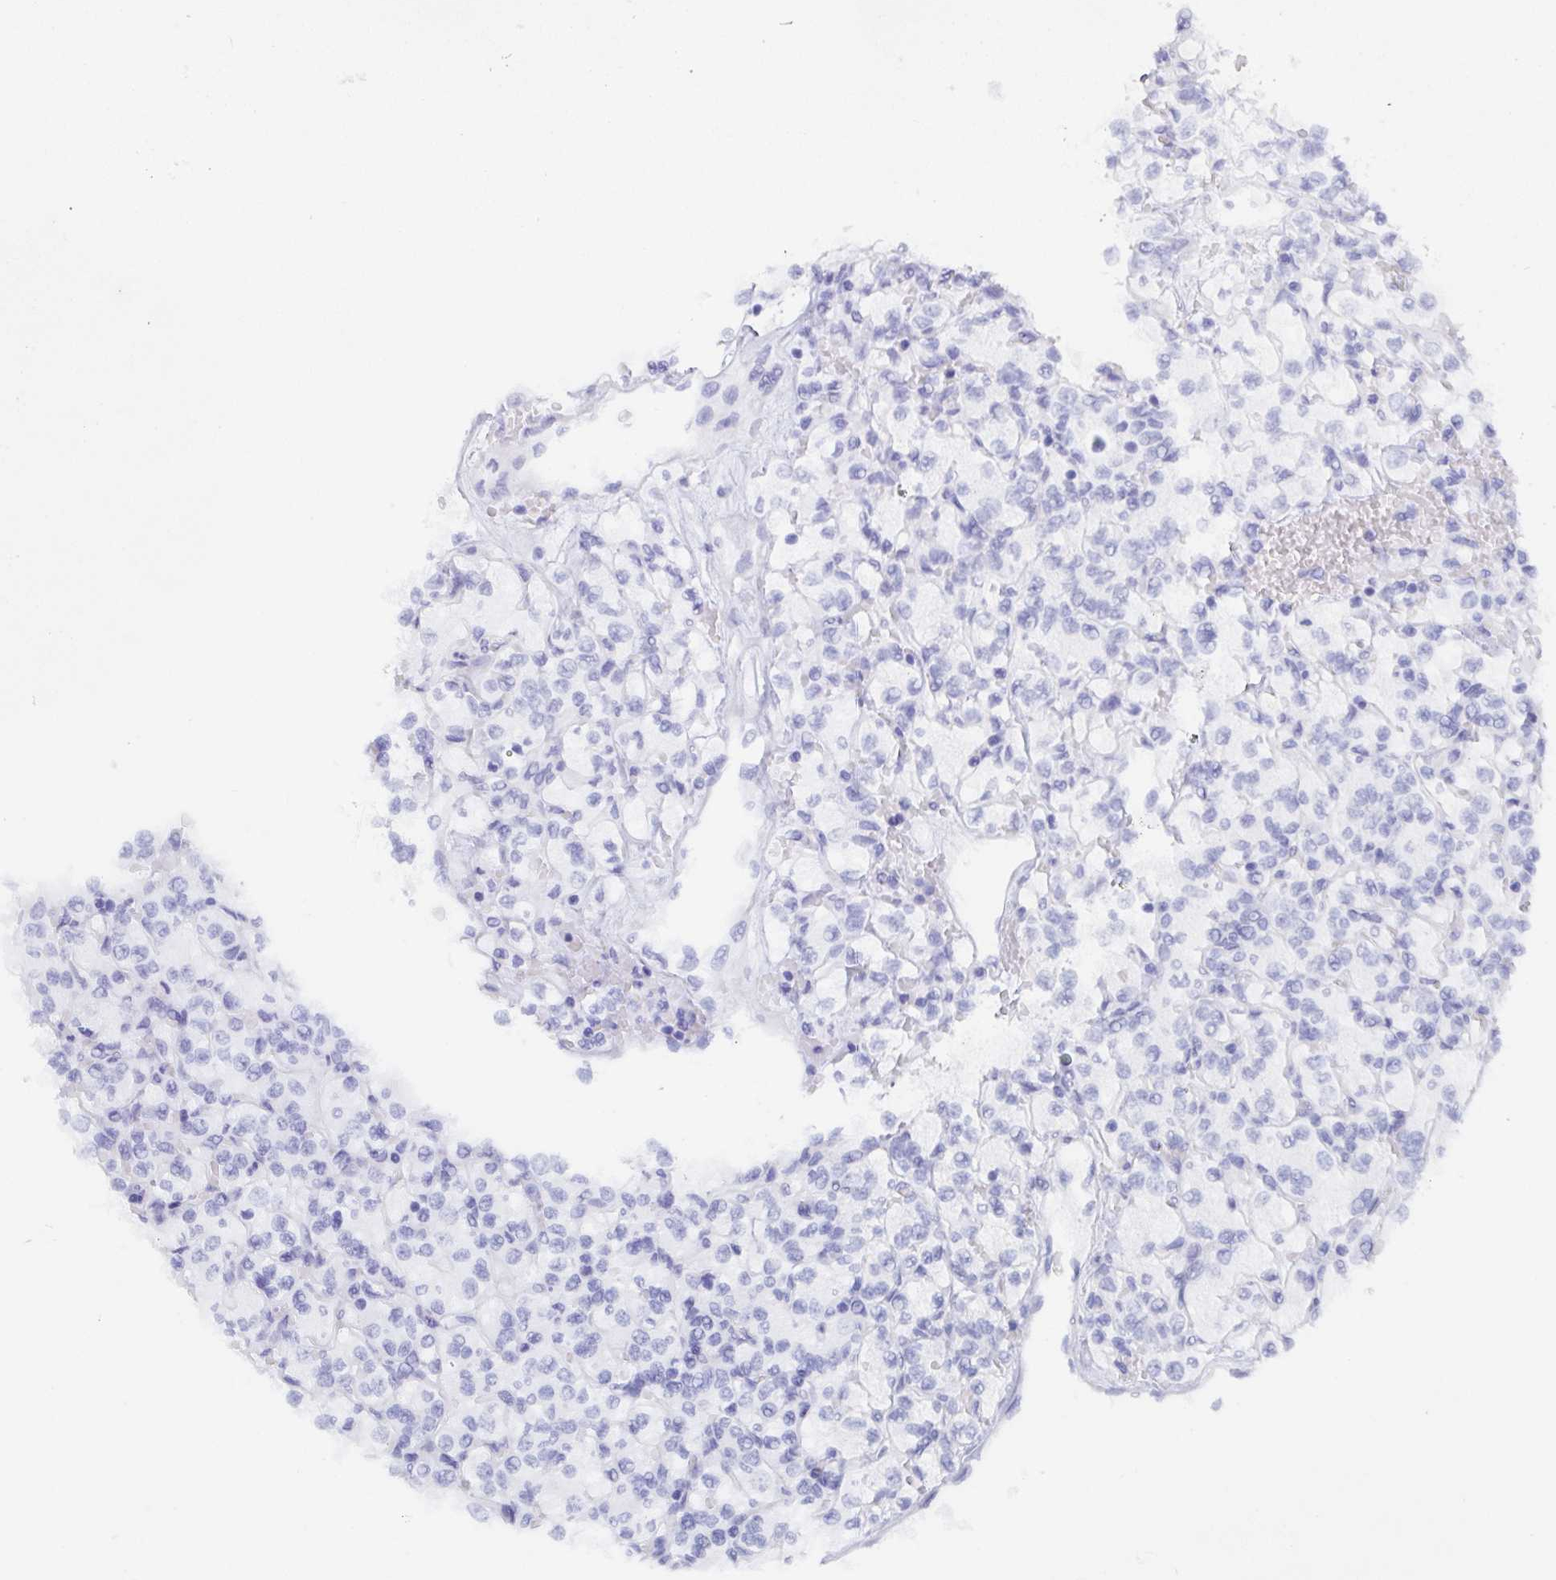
{"staining": {"intensity": "negative", "quantity": "none", "location": "none"}, "tissue": "renal cancer", "cell_type": "Tumor cells", "image_type": "cancer", "snomed": [{"axis": "morphology", "description": "Adenocarcinoma, NOS"}, {"axis": "topography", "description": "Kidney"}], "caption": "An image of renal adenocarcinoma stained for a protein displays no brown staining in tumor cells. (Immunohistochemistry (ihc), brightfield microscopy, high magnification).", "gene": "POU2F3", "patient": {"sex": "female", "age": 64}}